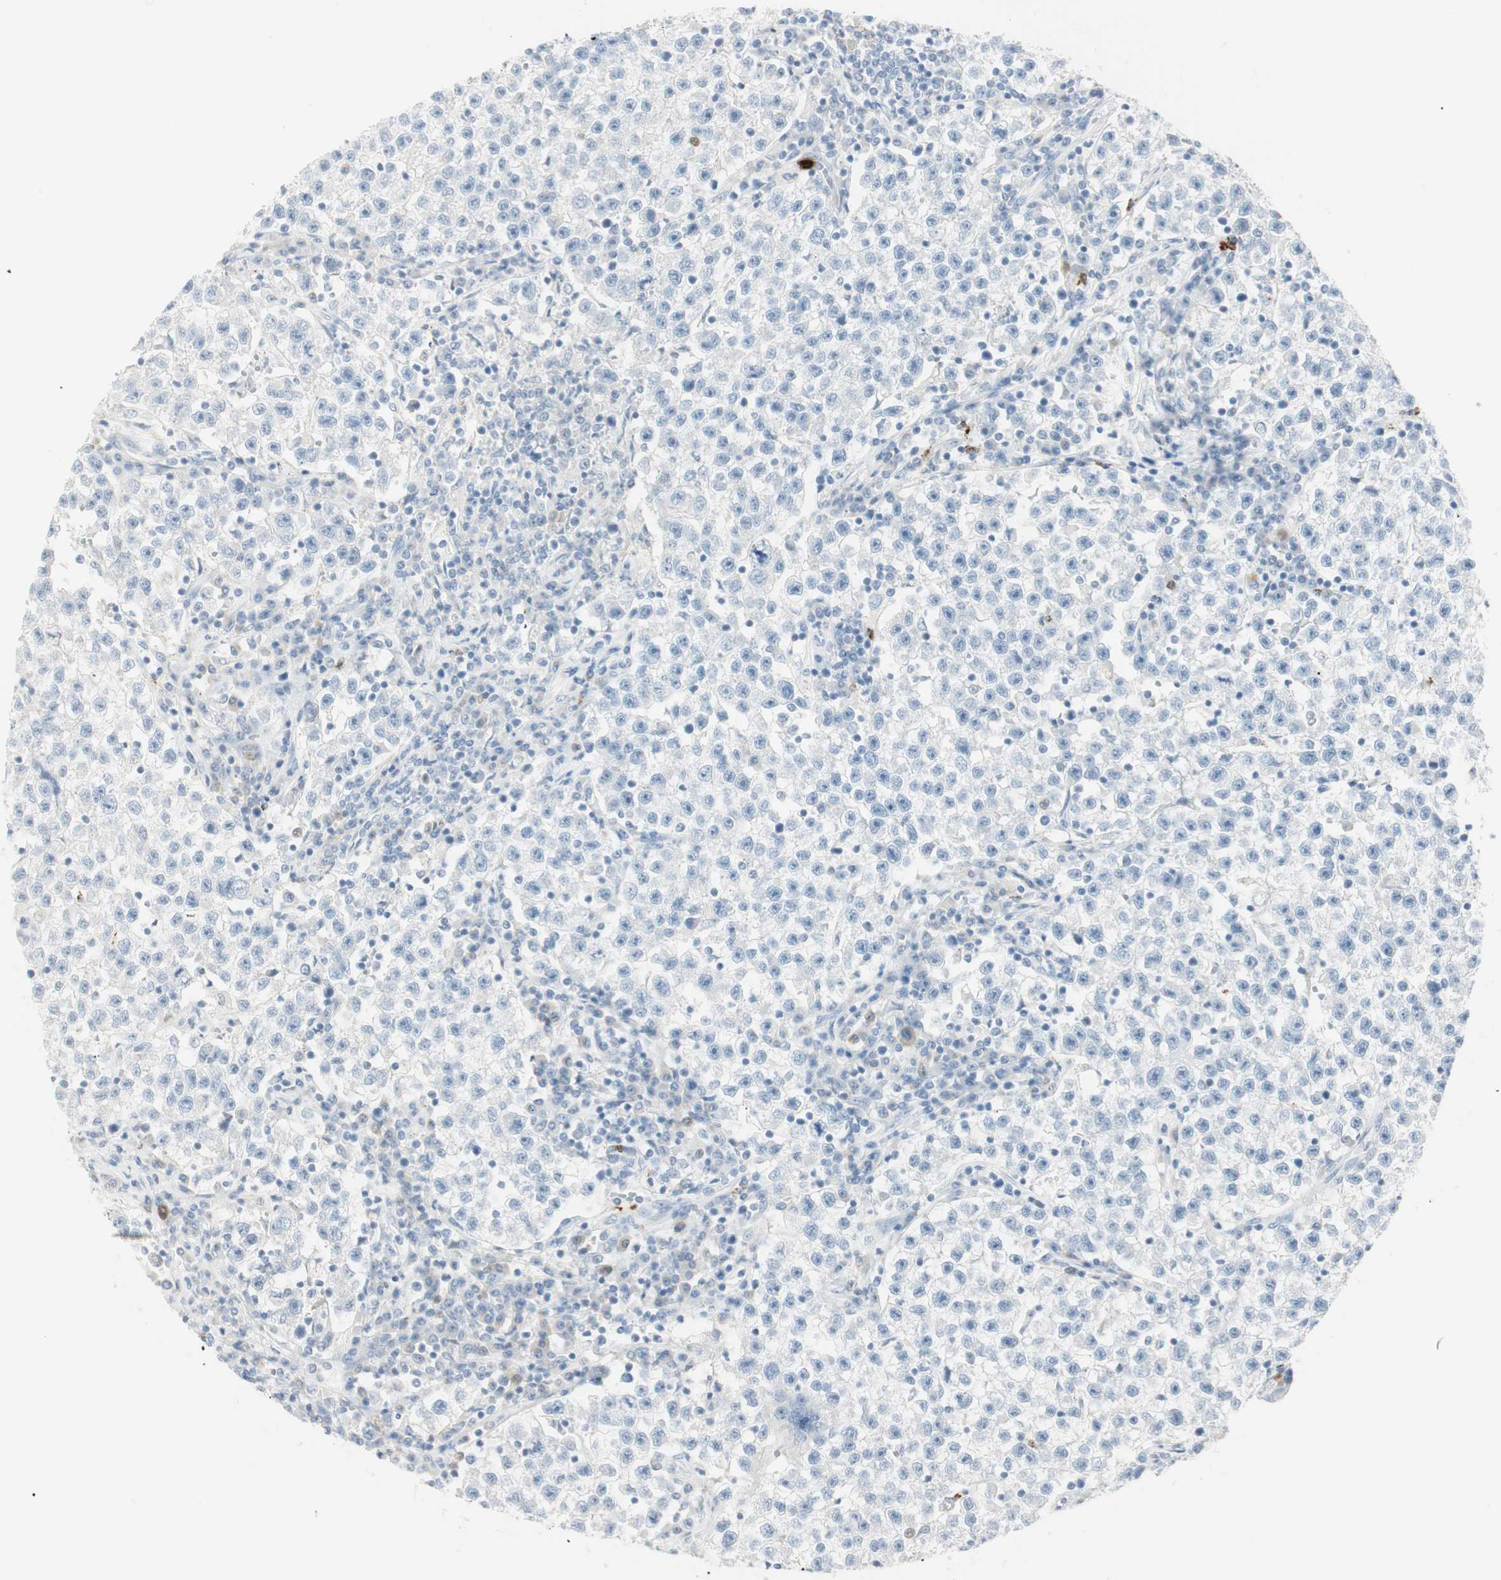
{"staining": {"intensity": "negative", "quantity": "none", "location": "none"}, "tissue": "testis cancer", "cell_type": "Tumor cells", "image_type": "cancer", "snomed": [{"axis": "morphology", "description": "Seminoma, NOS"}, {"axis": "topography", "description": "Testis"}], "caption": "Testis cancer (seminoma) stained for a protein using immunohistochemistry (IHC) exhibits no expression tumor cells.", "gene": "PRTN3", "patient": {"sex": "male", "age": 22}}